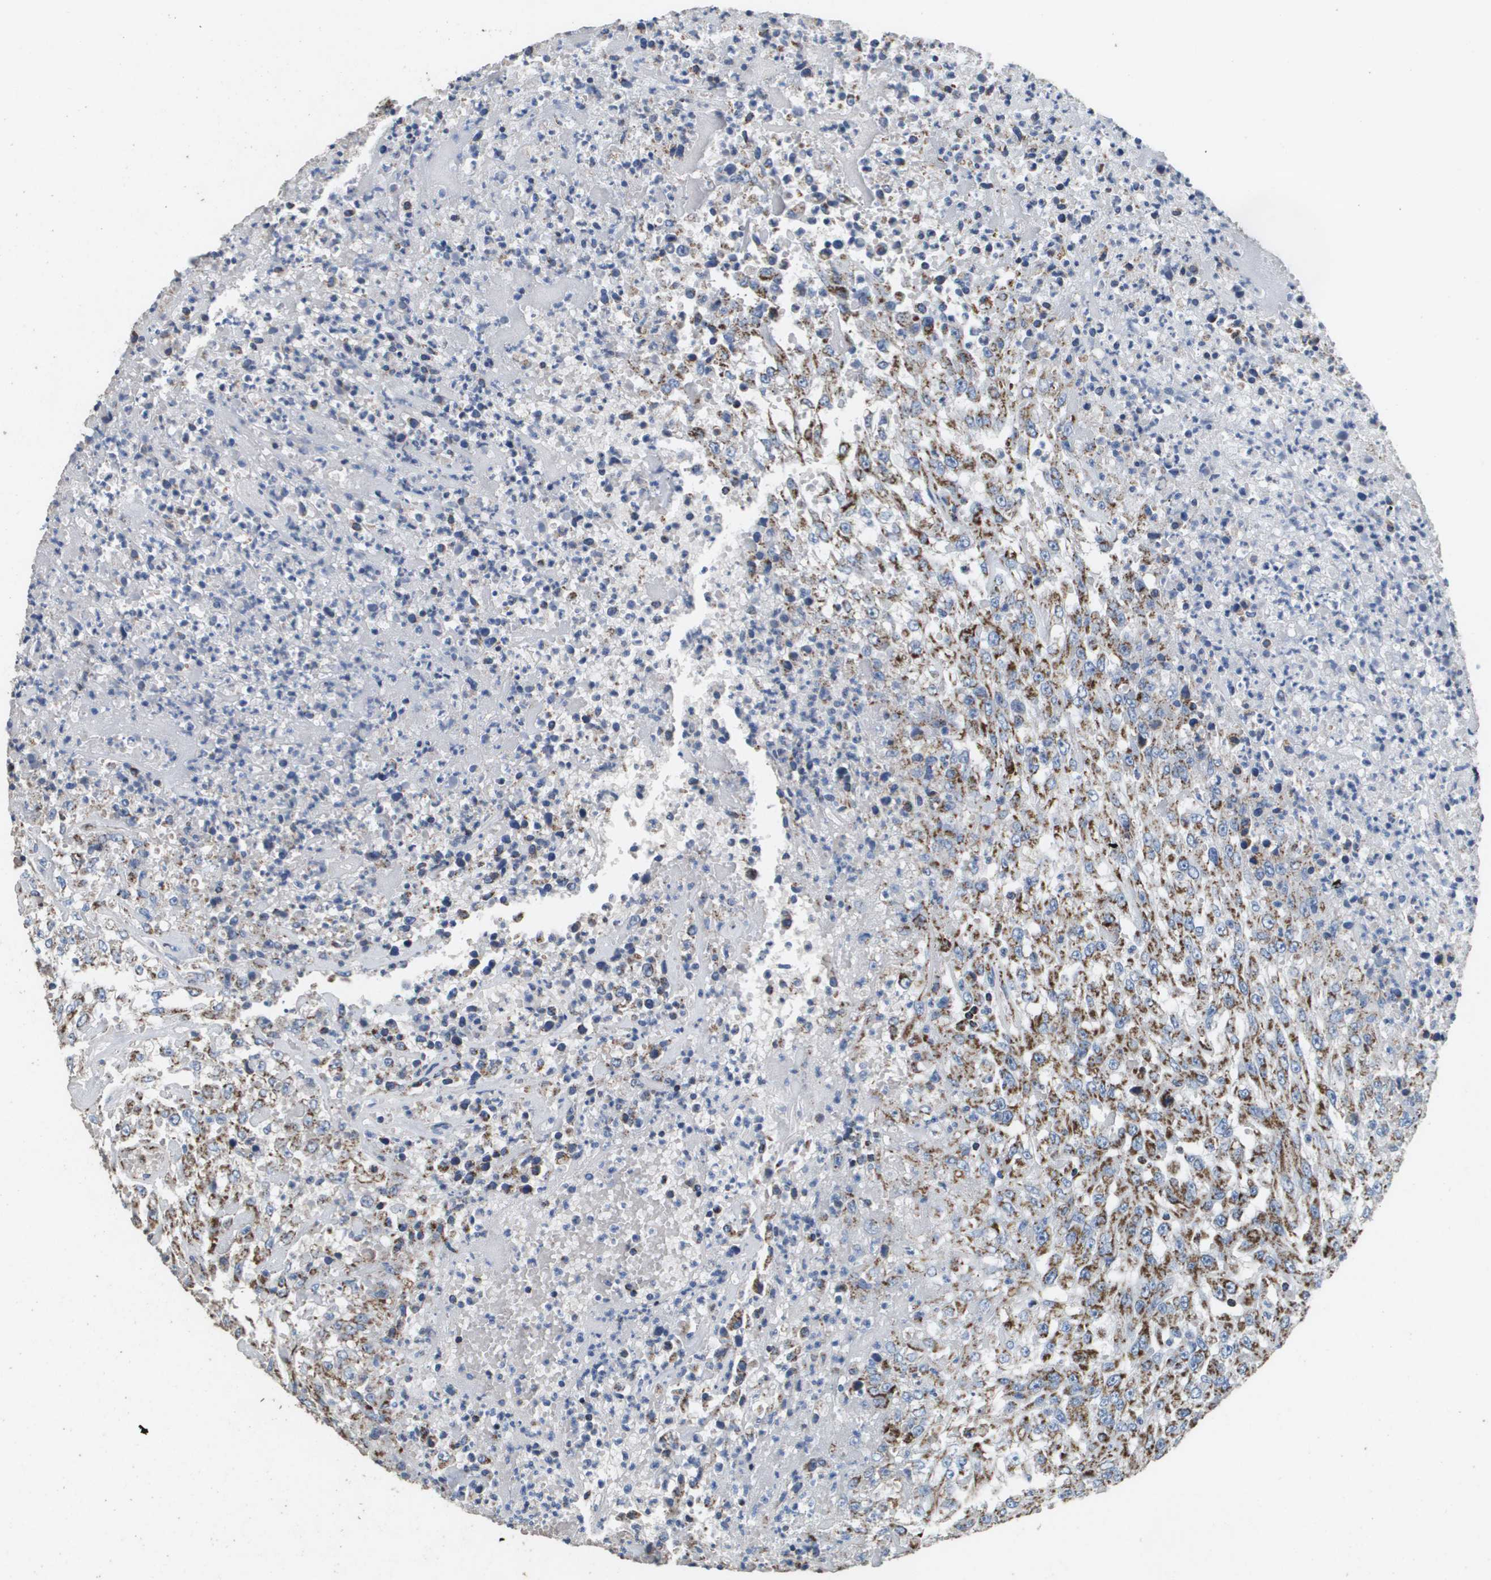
{"staining": {"intensity": "strong", "quantity": ">75%", "location": "cytoplasmic/membranous"}, "tissue": "urothelial cancer", "cell_type": "Tumor cells", "image_type": "cancer", "snomed": [{"axis": "morphology", "description": "Urothelial carcinoma, High grade"}, {"axis": "topography", "description": "Urinary bladder"}], "caption": "The histopathology image shows staining of urothelial carcinoma (high-grade), revealing strong cytoplasmic/membranous protein staining (brown color) within tumor cells.", "gene": "ATP5F1B", "patient": {"sex": "male", "age": 46}}